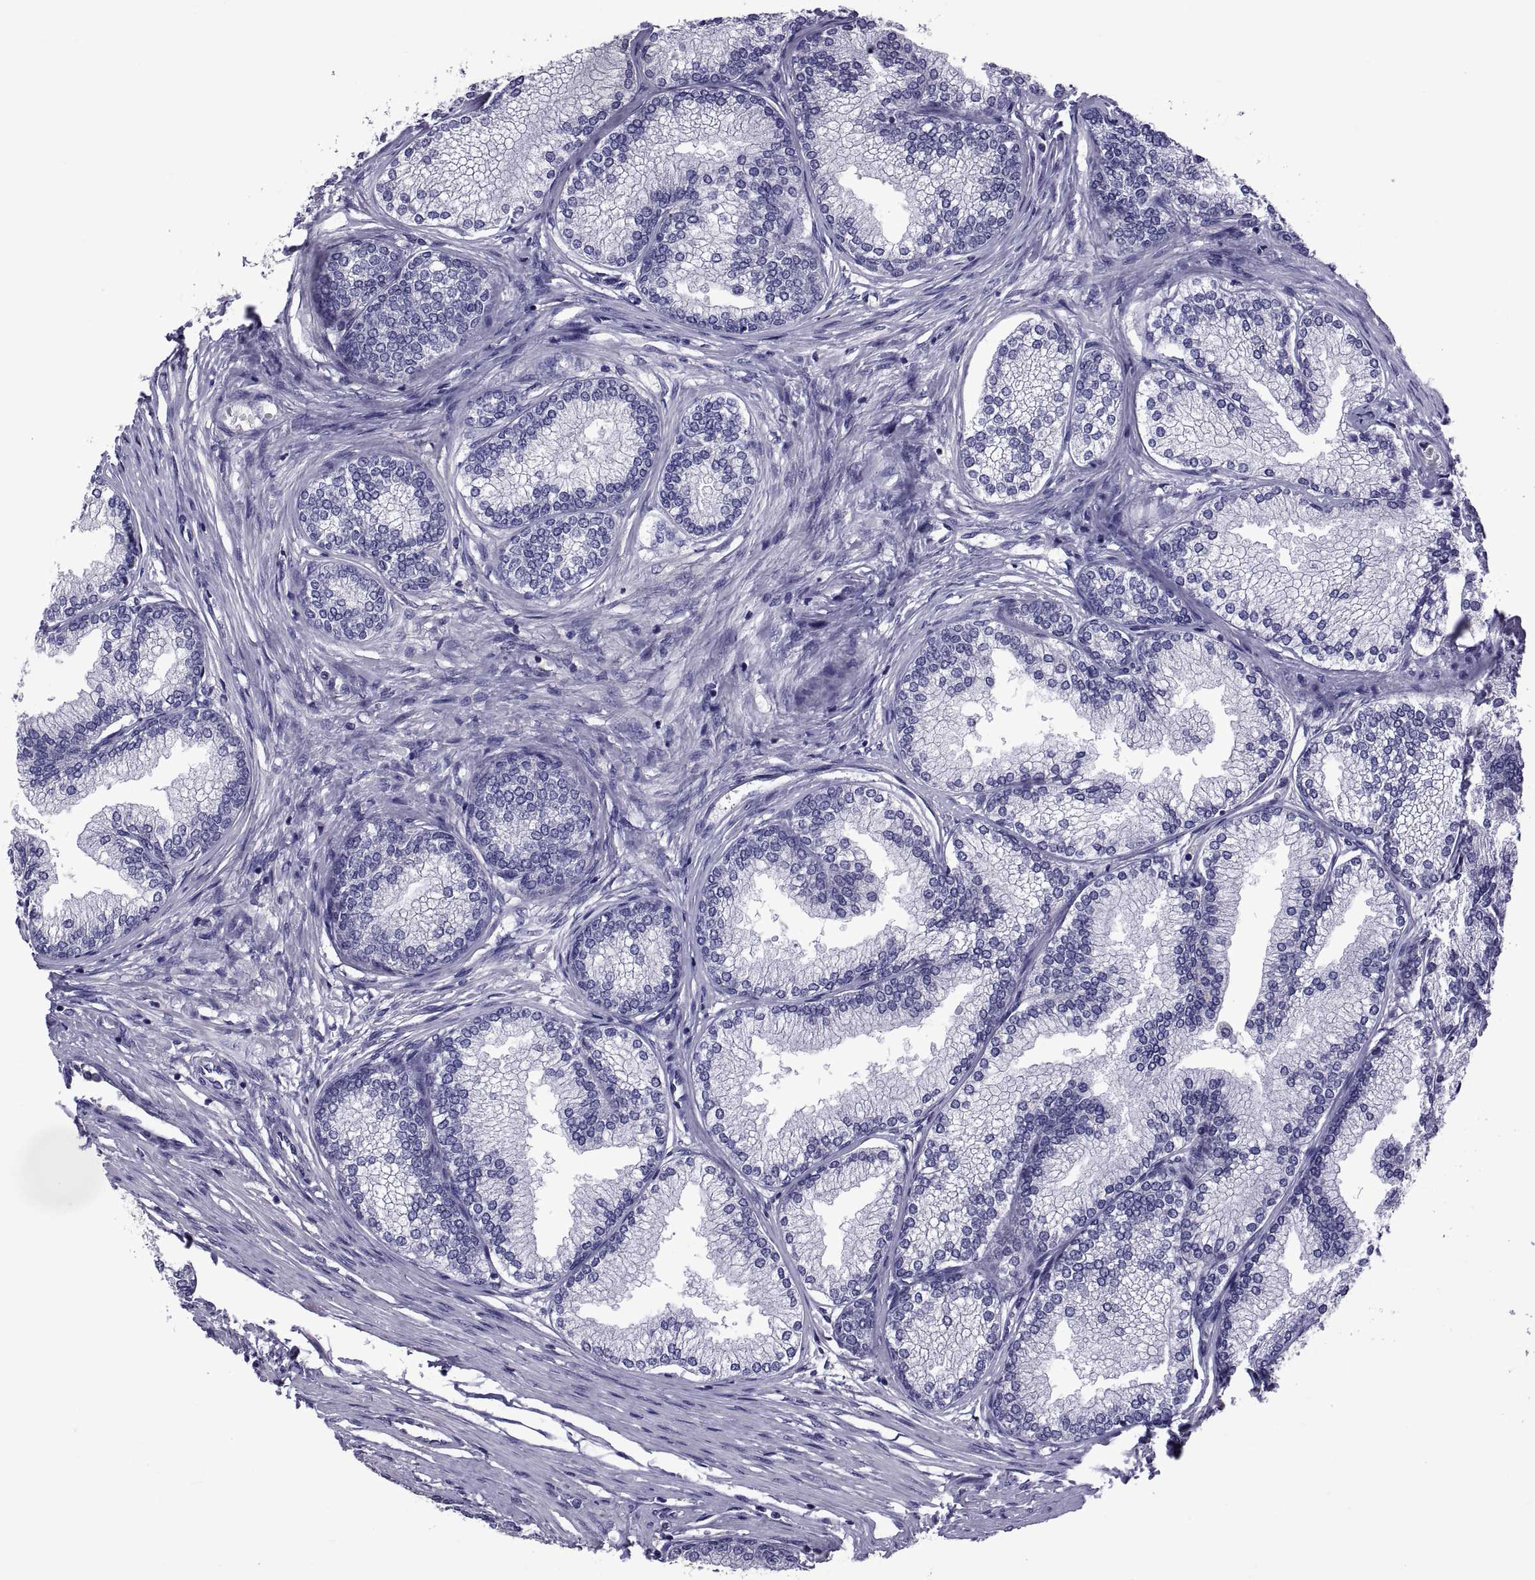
{"staining": {"intensity": "negative", "quantity": "none", "location": "none"}, "tissue": "prostate", "cell_type": "Glandular cells", "image_type": "normal", "snomed": [{"axis": "morphology", "description": "Normal tissue, NOS"}, {"axis": "topography", "description": "Prostate"}], "caption": "Glandular cells show no significant staining in unremarkable prostate.", "gene": "TMC3", "patient": {"sex": "male", "age": 72}}